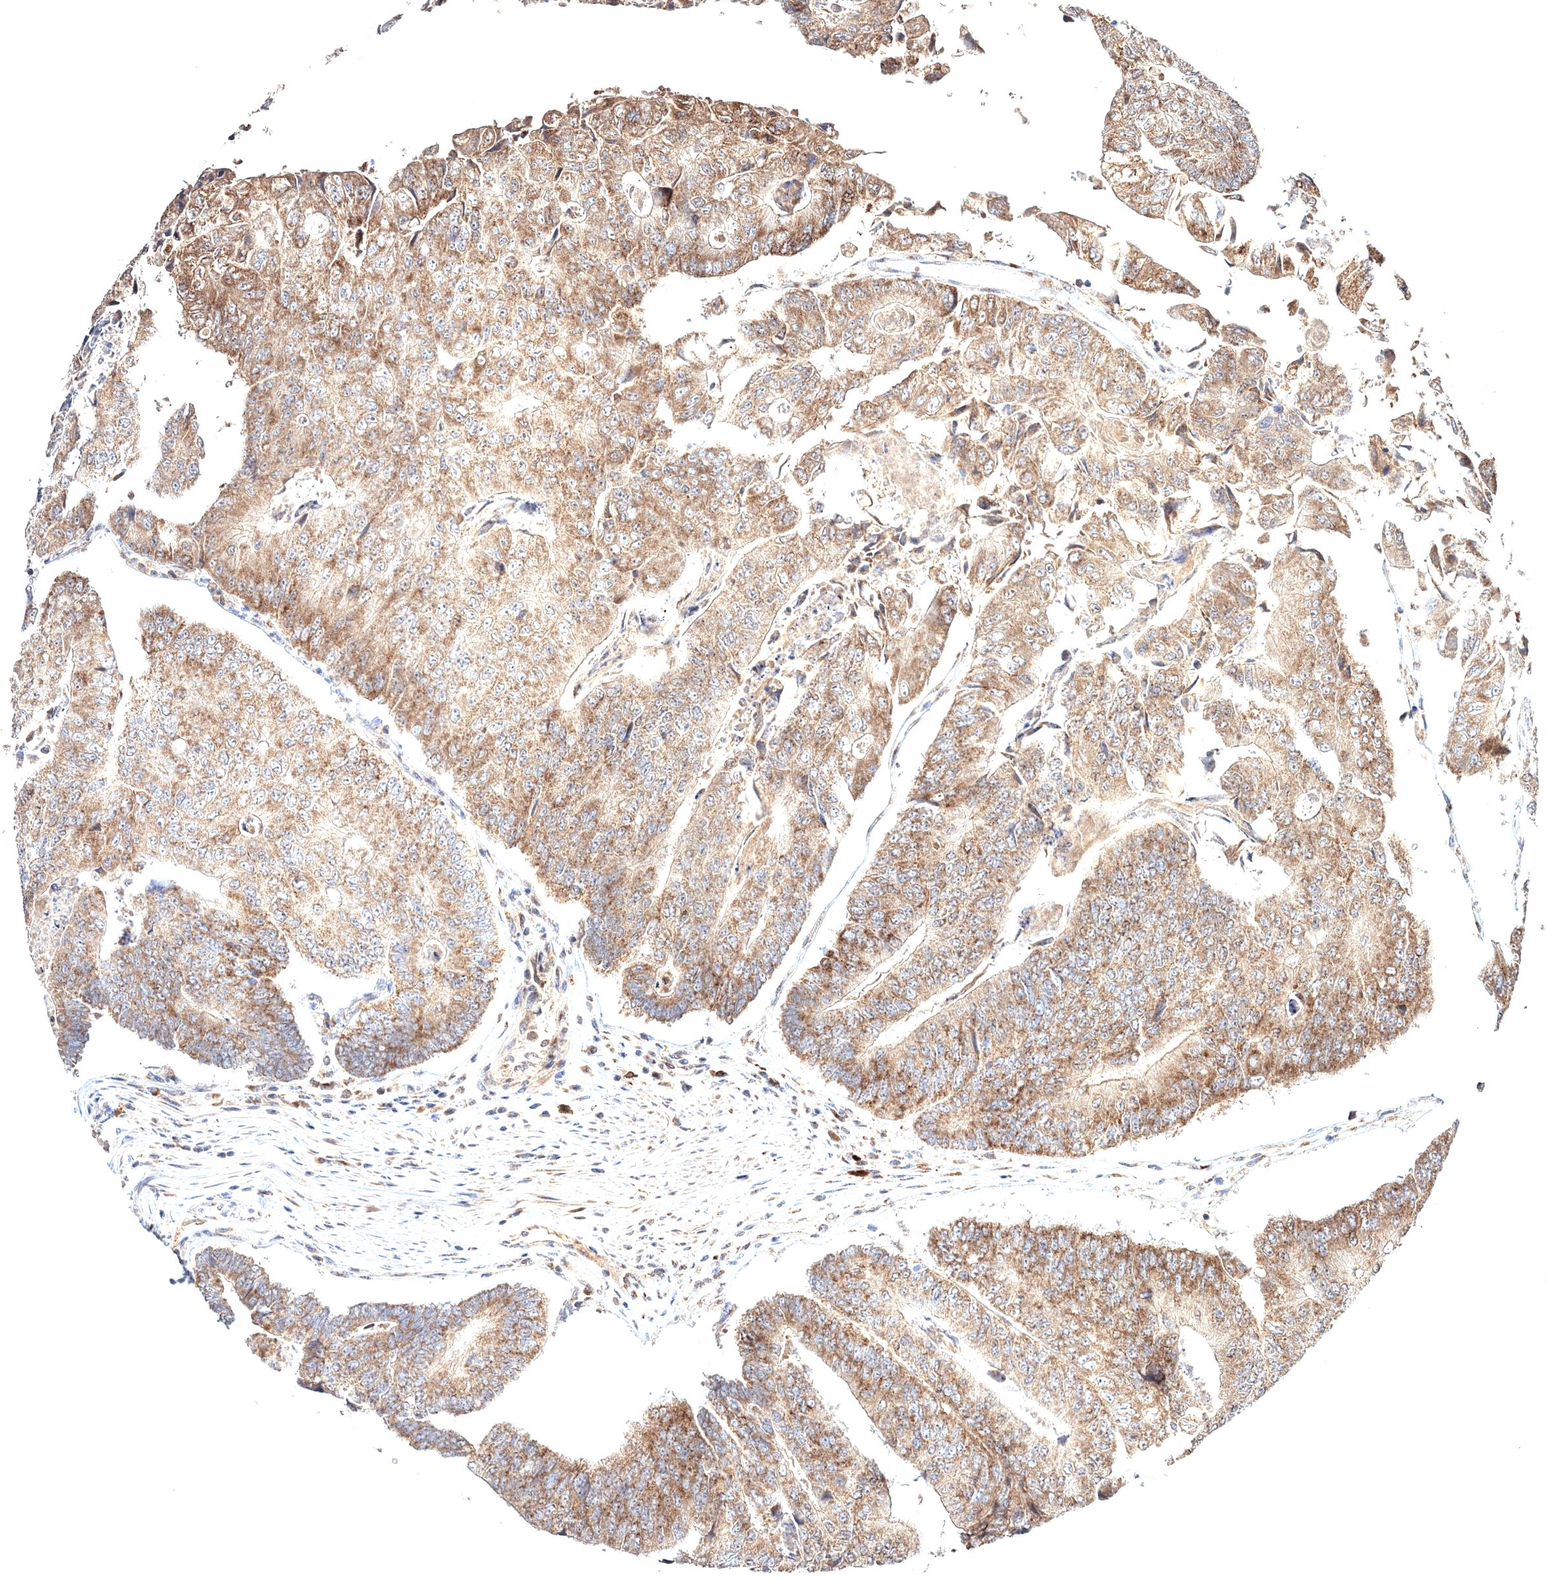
{"staining": {"intensity": "moderate", "quantity": ">75%", "location": "cytoplasmic/membranous"}, "tissue": "colorectal cancer", "cell_type": "Tumor cells", "image_type": "cancer", "snomed": [{"axis": "morphology", "description": "Adenocarcinoma, NOS"}, {"axis": "topography", "description": "Colon"}], "caption": "Immunohistochemical staining of colorectal cancer (adenocarcinoma) exhibits medium levels of moderate cytoplasmic/membranous protein positivity in approximately >75% of tumor cells.", "gene": "PEX13", "patient": {"sex": "female", "age": 67}}